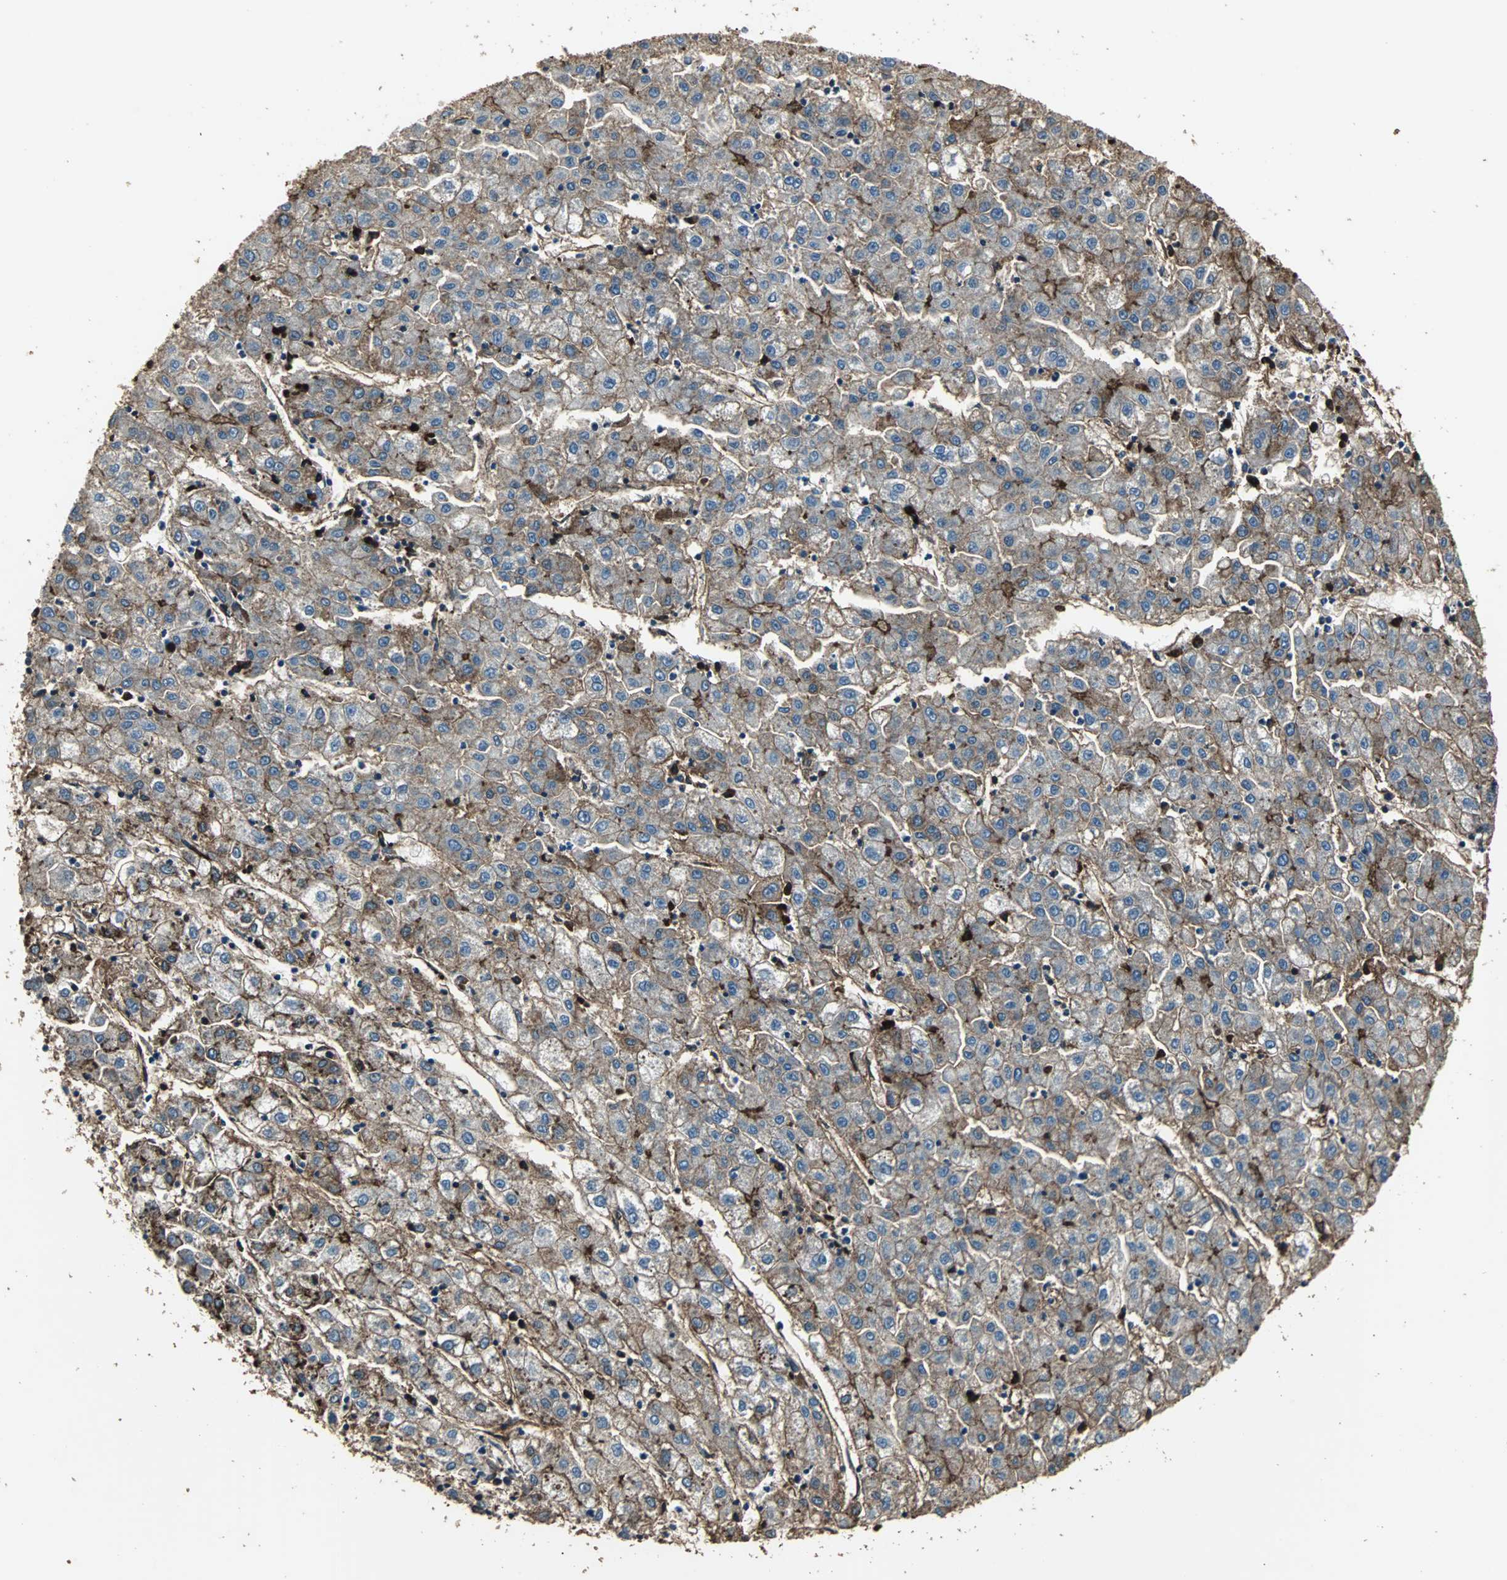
{"staining": {"intensity": "moderate", "quantity": ">75%", "location": "cytoplasmic/membranous"}, "tissue": "liver cancer", "cell_type": "Tumor cells", "image_type": "cancer", "snomed": [{"axis": "morphology", "description": "Carcinoma, Hepatocellular, NOS"}, {"axis": "topography", "description": "Liver"}], "caption": "Moderate cytoplasmic/membranous staining for a protein is seen in approximately >75% of tumor cells of liver cancer (hepatocellular carcinoma) using IHC.", "gene": "F11R", "patient": {"sex": "male", "age": 72}}